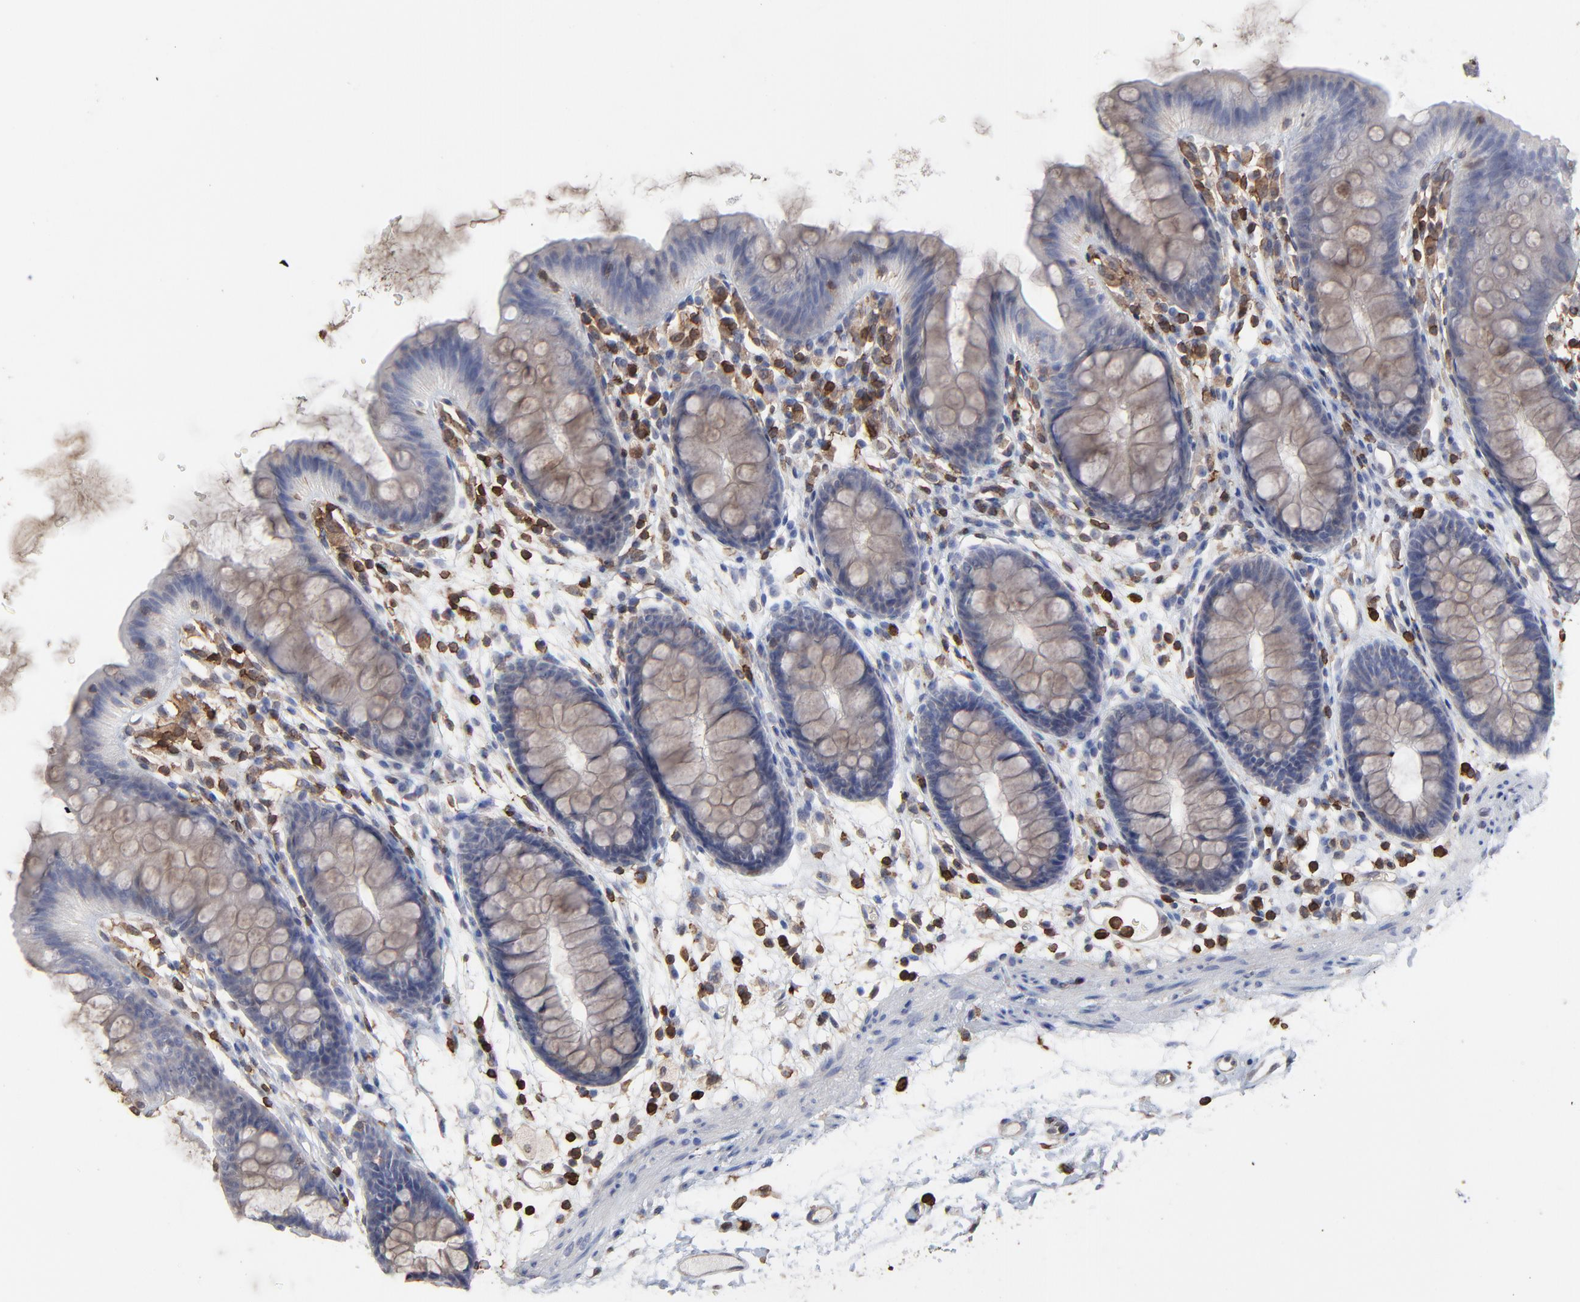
{"staining": {"intensity": "weak", "quantity": ">75%", "location": "cytoplasmic/membranous"}, "tissue": "colon", "cell_type": "Endothelial cells", "image_type": "normal", "snomed": [{"axis": "morphology", "description": "Normal tissue, NOS"}, {"axis": "topography", "description": "Smooth muscle"}, {"axis": "topography", "description": "Colon"}], "caption": "Protein expression analysis of normal colon demonstrates weak cytoplasmic/membranous expression in approximately >75% of endothelial cells.", "gene": "SLC6A14", "patient": {"sex": "male", "age": 67}}